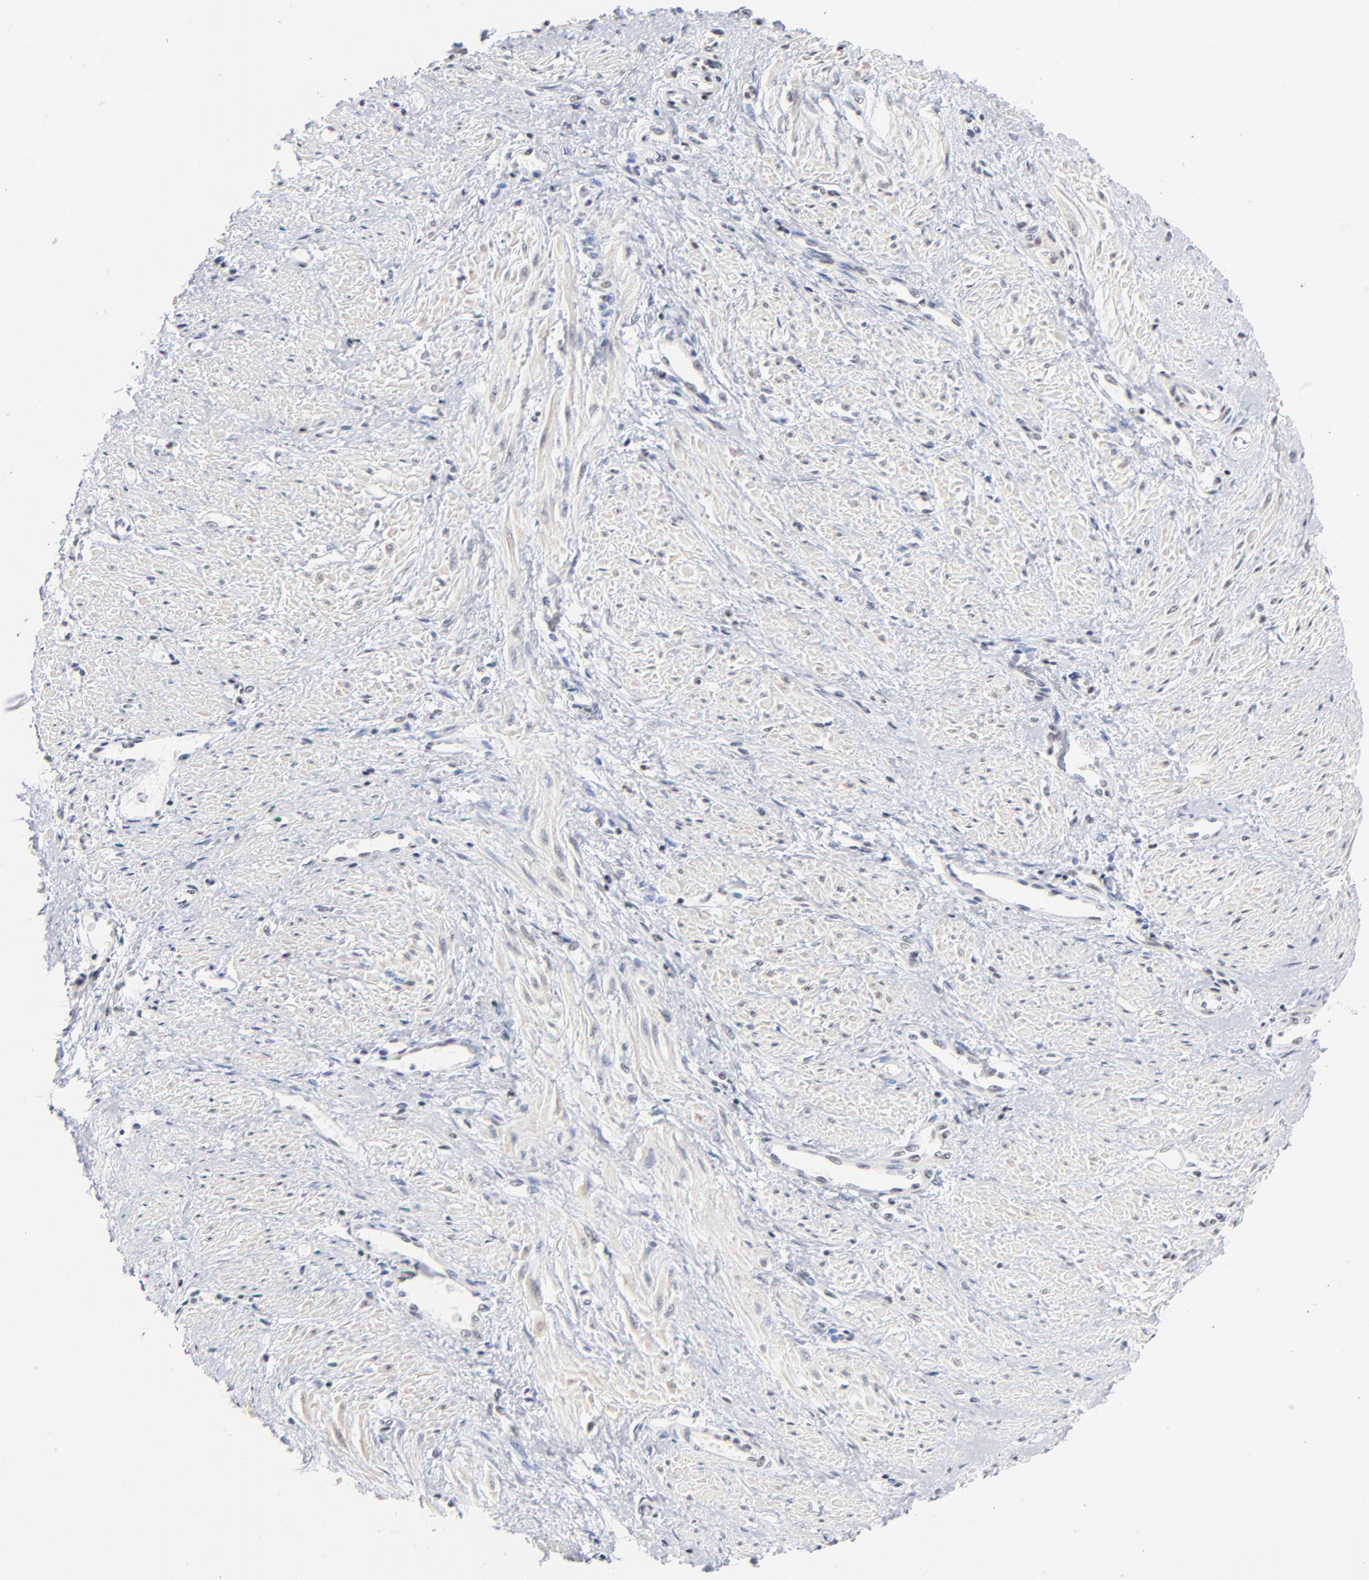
{"staining": {"intensity": "weak", "quantity": ">75%", "location": "nuclear"}, "tissue": "smooth muscle", "cell_type": "Smooth muscle cells", "image_type": "normal", "snomed": [{"axis": "morphology", "description": "Normal tissue, NOS"}, {"axis": "topography", "description": "Smooth muscle"}, {"axis": "topography", "description": "Uterus"}], "caption": "Smooth muscle cells show low levels of weak nuclear staining in about >75% of cells in benign smooth muscle. (IHC, brightfield microscopy, high magnification).", "gene": "ZNF143", "patient": {"sex": "female", "age": 39}}